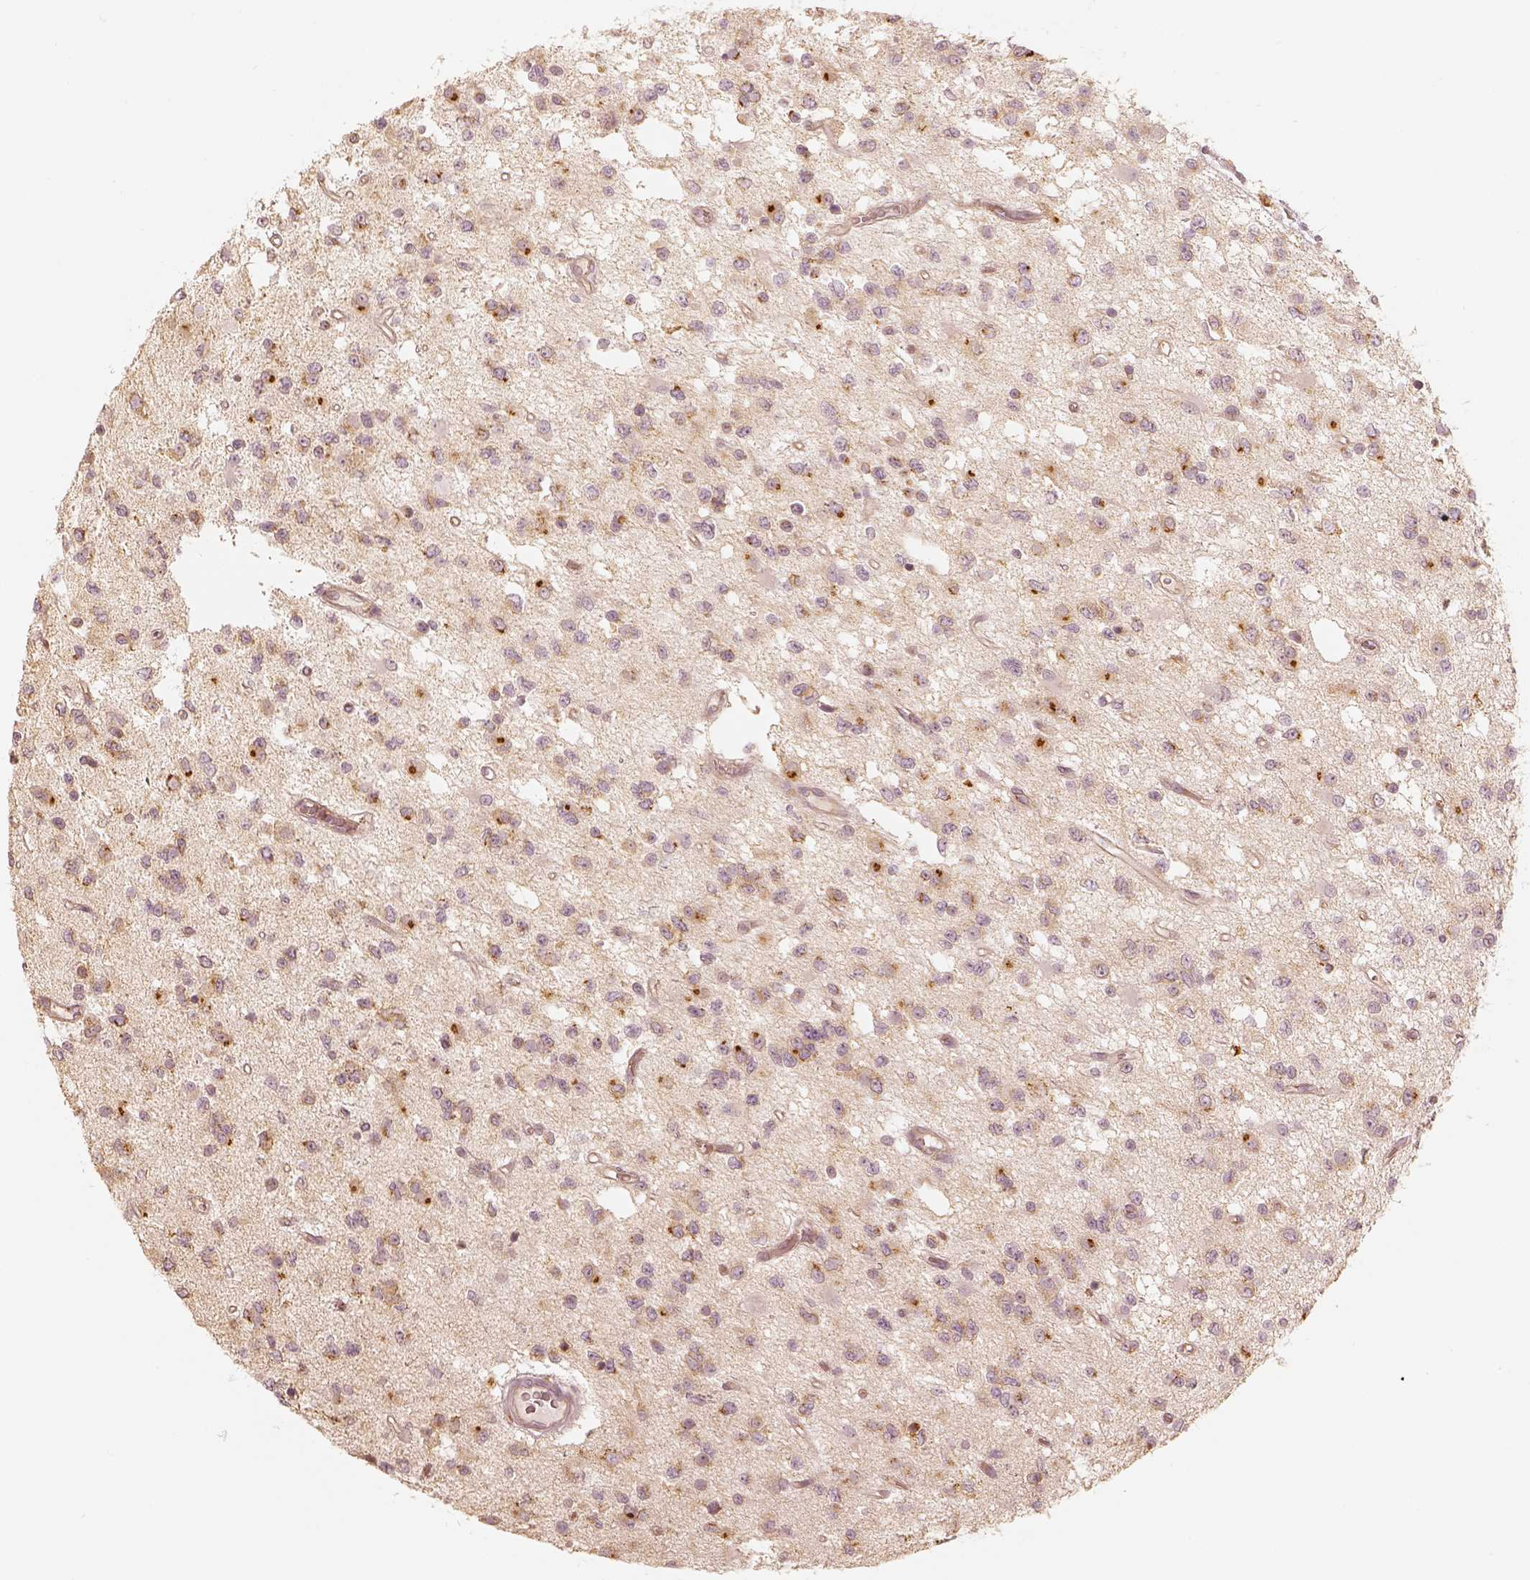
{"staining": {"intensity": "moderate", "quantity": "<25%", "location": "cytoplasmic/membranous"}, "tissue": "glioma", "cell_type": "Tumor cells", "image_type": "cancer", "snomed": [{"axis": "morphology", "description": "Glioma, malignant, Low grade"}, {"axis": "topography", "description": "Brain"}], "caption": "Glioma was stained to show a protein in brown. There is low levels of moderate cytoplasmic/membranous staining in about <25% of tumor cells. The staining is performed using DAB (3,3'-diaminobenzidine) brown chromogen to label protein expression. The nuclei are counter-stained blue using hematoxylin.", "gene": "GORASP2", "patient": {"sex": "female", "age": 45}}